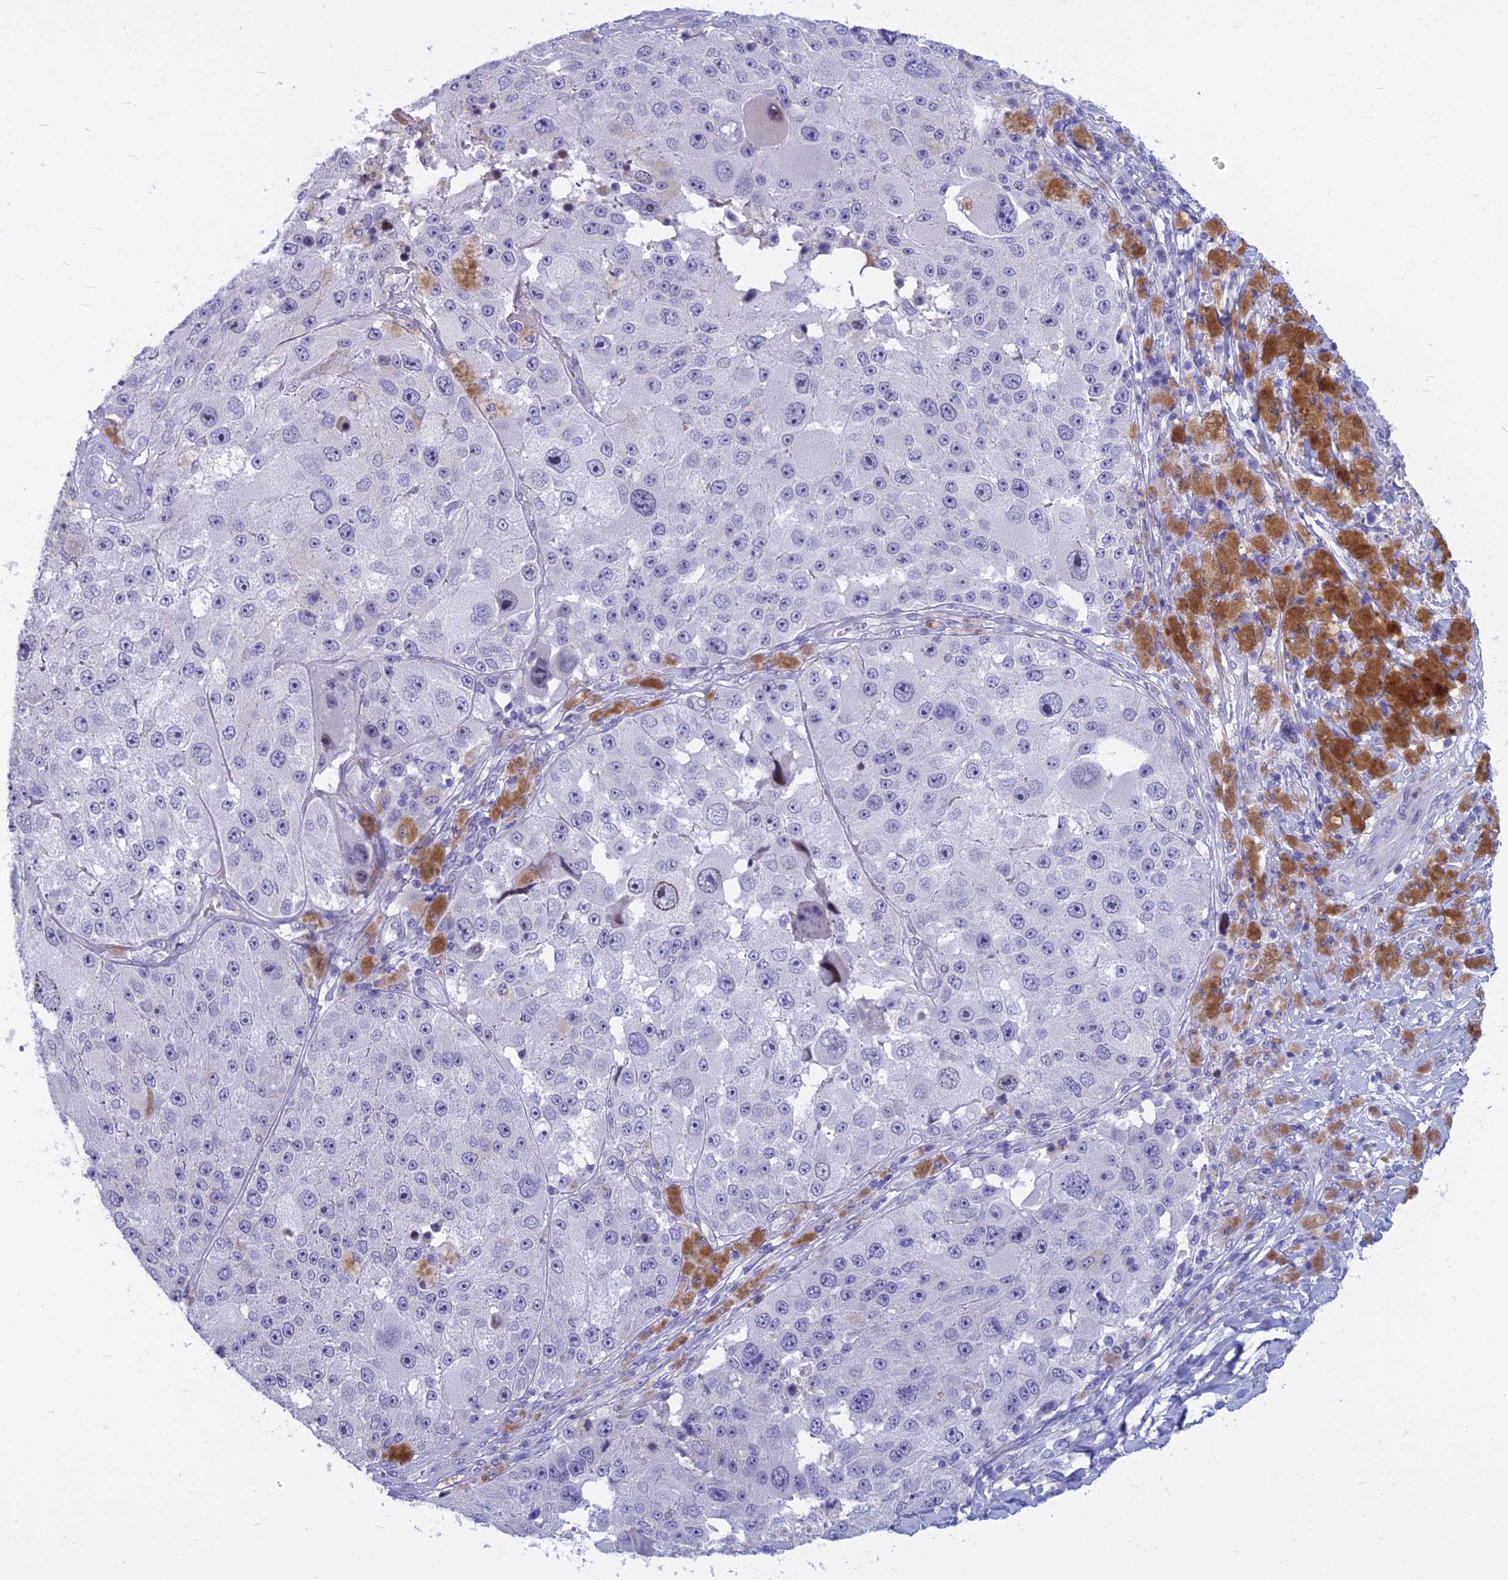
{"staining": {"intensity": "moderate", "quantity": "<25%", "location": "nuclear"}, "tissue": "melanoma", "cell_type": "Tumor cells", "image_type": "cancer", "snomed": [{"axis": "morphology", "description": "Malignant melanoma, Metastatic site"}, {"axis": "topography", "description": "Lymph node"}], "caption": "A brown stain labels moderate nuclear positivity of a protein in human melanoma tumor cells.", "gene": "MYBPC2", "patient": {"sex": "male", "age": 62}}